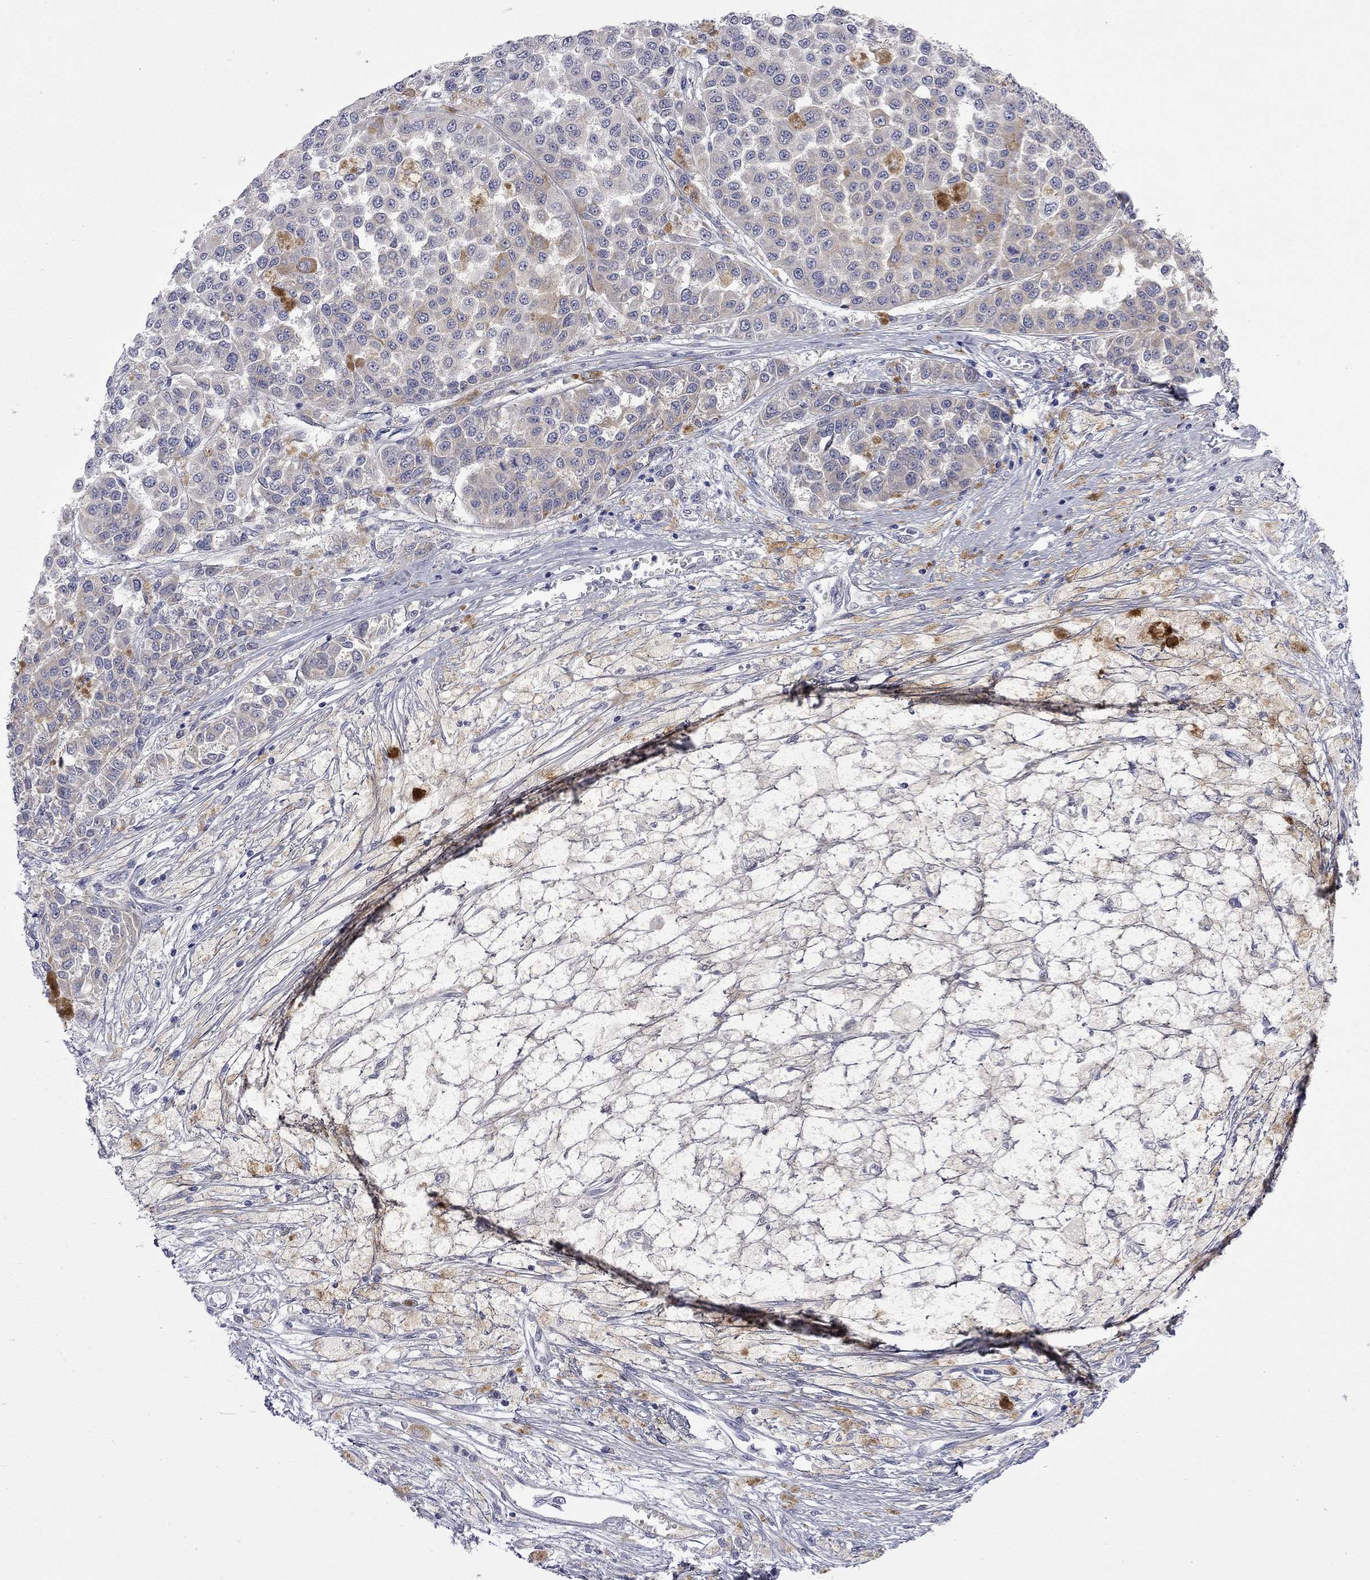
{"staining": {"intensity": "negative", "quantity": "none", "location": "none"}, "tissue": "melanoma", "cell_type": "Tumor cells", "image_type": "cancer", "snomed": [{"axis": "morphology", "description": "Malignant melanoma, NOS"}, {"axis": "topography", "description": "Skin"}], "caption": "Melanoma was stained to show a protein in brown. There is no significant staining in tumor cells.", "gene": "ABCB4", "patient": {"sex": "female", "age": 58}}